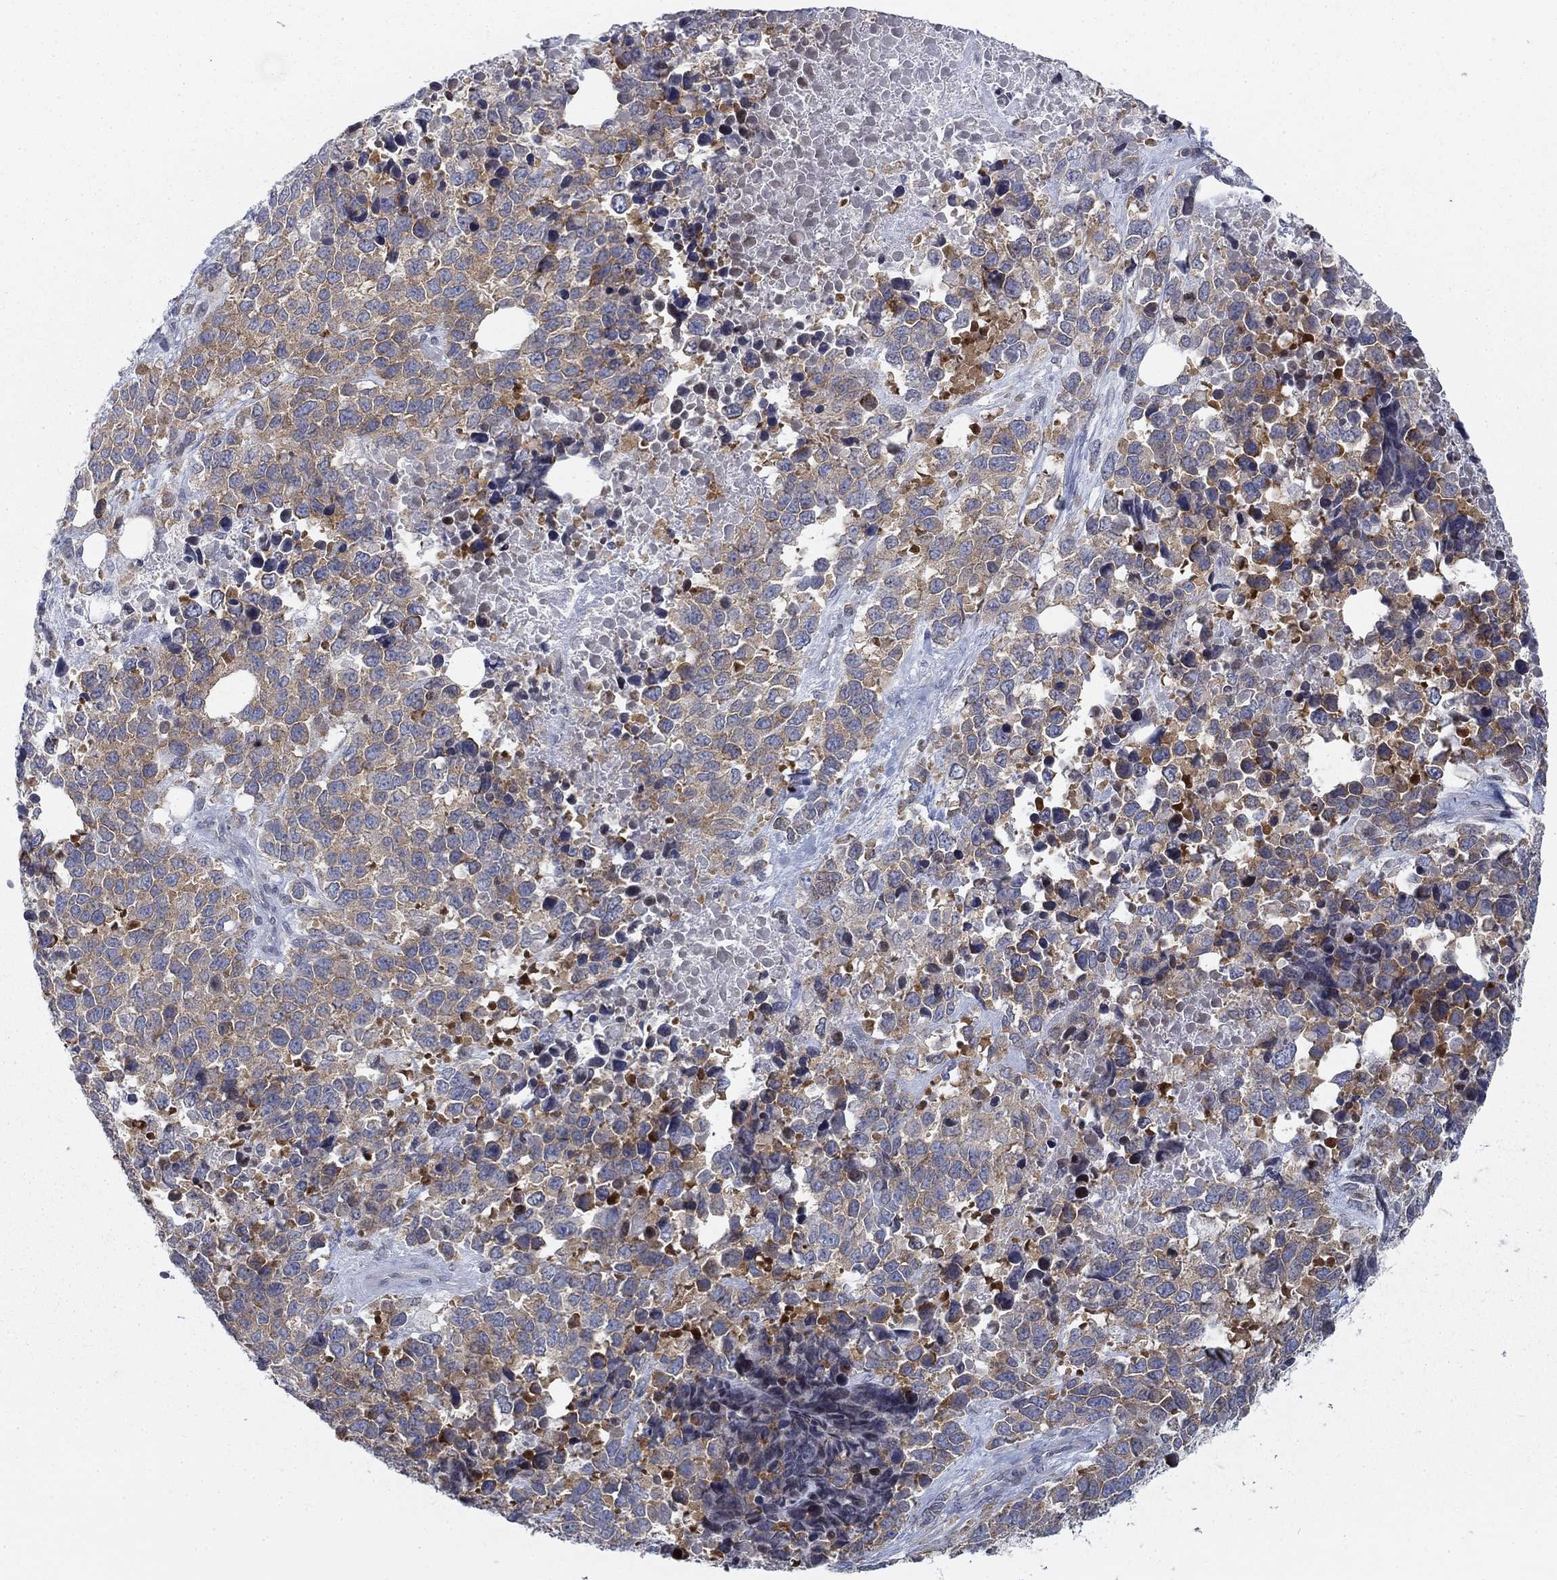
{"staining": {"intensity": "moderate", "quantity": "25%-75%", "location": "cytoplasmic/membranous"}, "tissue": "melanoma", "cell_type": "Tumor cells", "image_type": "cancer", "snomed": [{"axis": "morphology", "description": "Malignant melanoma, Metastatic site"}, {"axis": "topography", "description": "Skin"}], "caption": "Malignant melanoma (metastatic site) was stained to show a protein in brown. There is medium levels of moderate cytoplasmic/membranous expression in approximately 25%-75% of tumor cells.", "gene": "ATP1A3", "patient": {"sex": "male", "age": 84}}